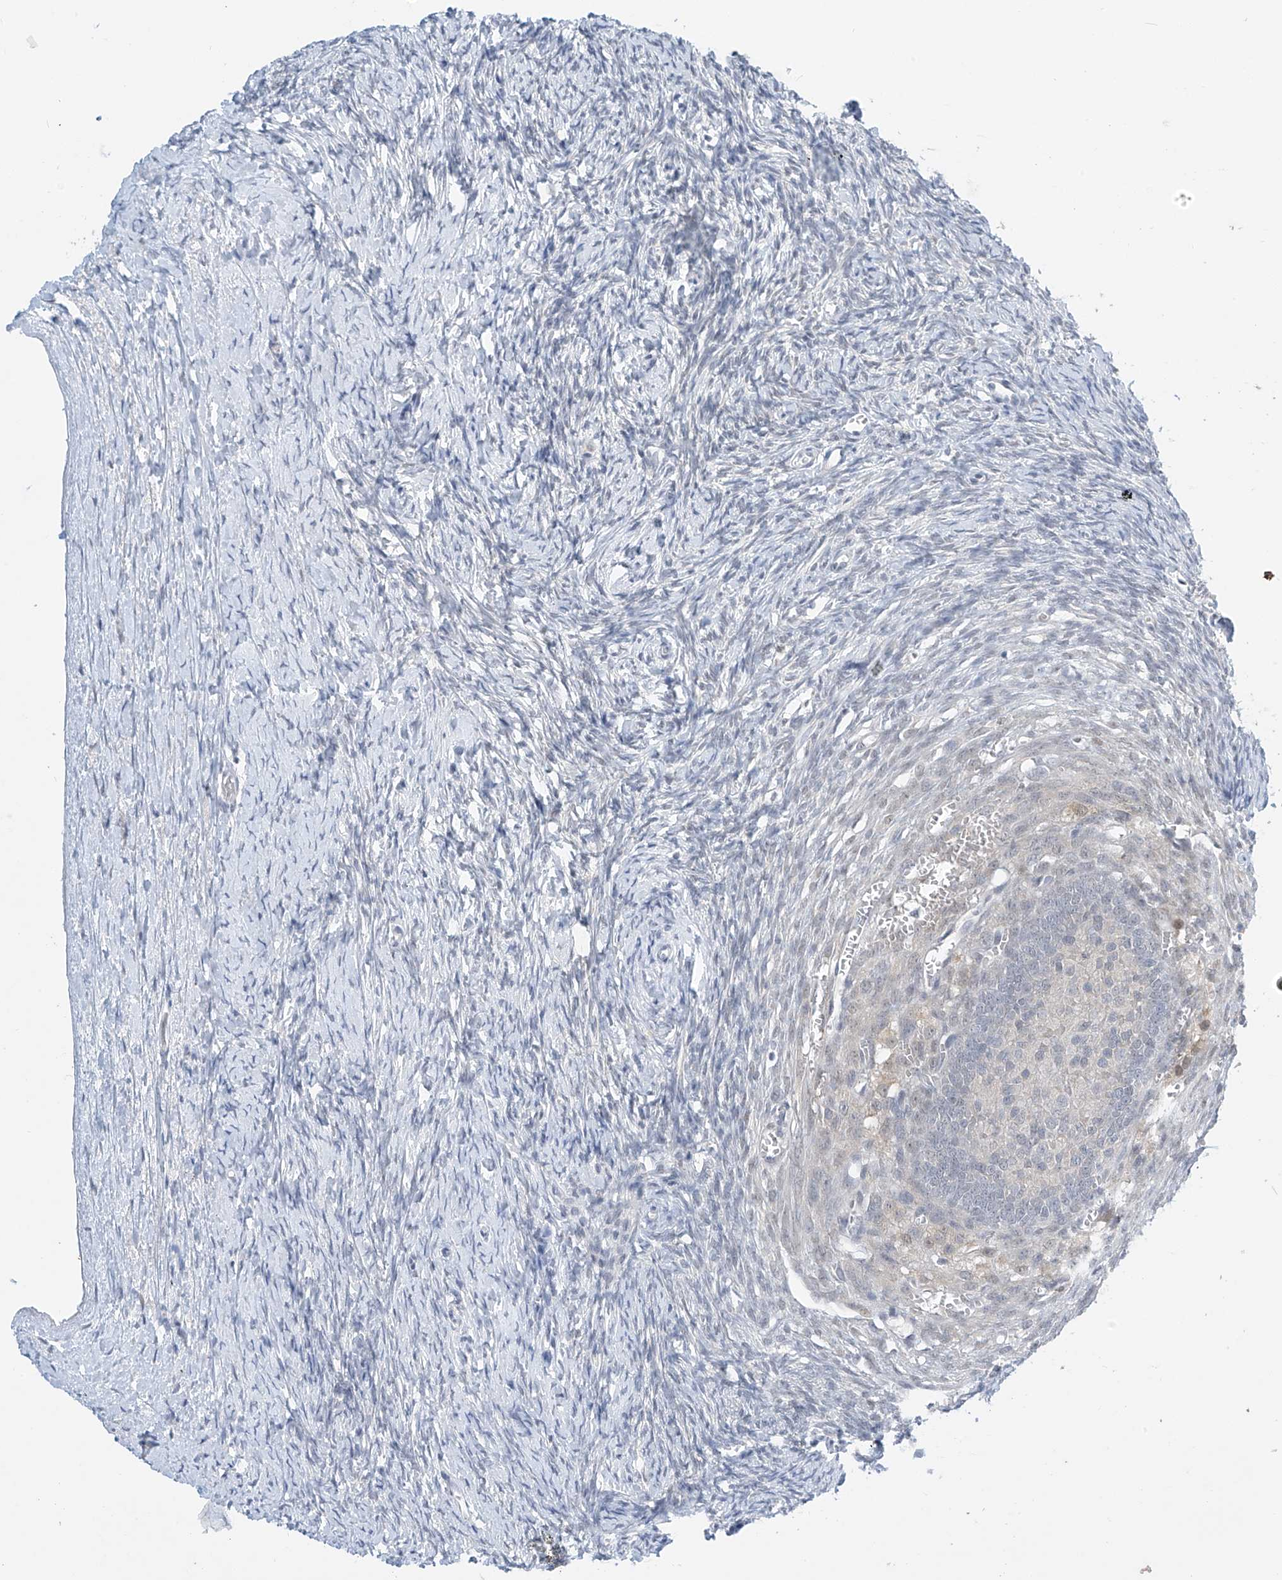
{"staining": {"intensity": "moderate", "quantity": ">75%", "location": "cytoplasmic/membranous"}, "tissue": "ovary", "cell_type": "Follicle cells", "image_type": "normal", "snomed": [{"axis": "morphology", "description": "Normal tissue, NOS"}, {"axis": "morphology", "description": "Developmental malformation"}, {"axis": "topography", "description": "Ovary"}], "caption": "A micrograph of ovary stained for a protein displays moderate cytoplasmic/membranous brown staining in follicle cells. (Brightfield microscopy of DAB IHC at high magnification).", "gene": "APLF", "patient": {"sex": "female", "age": 39}}